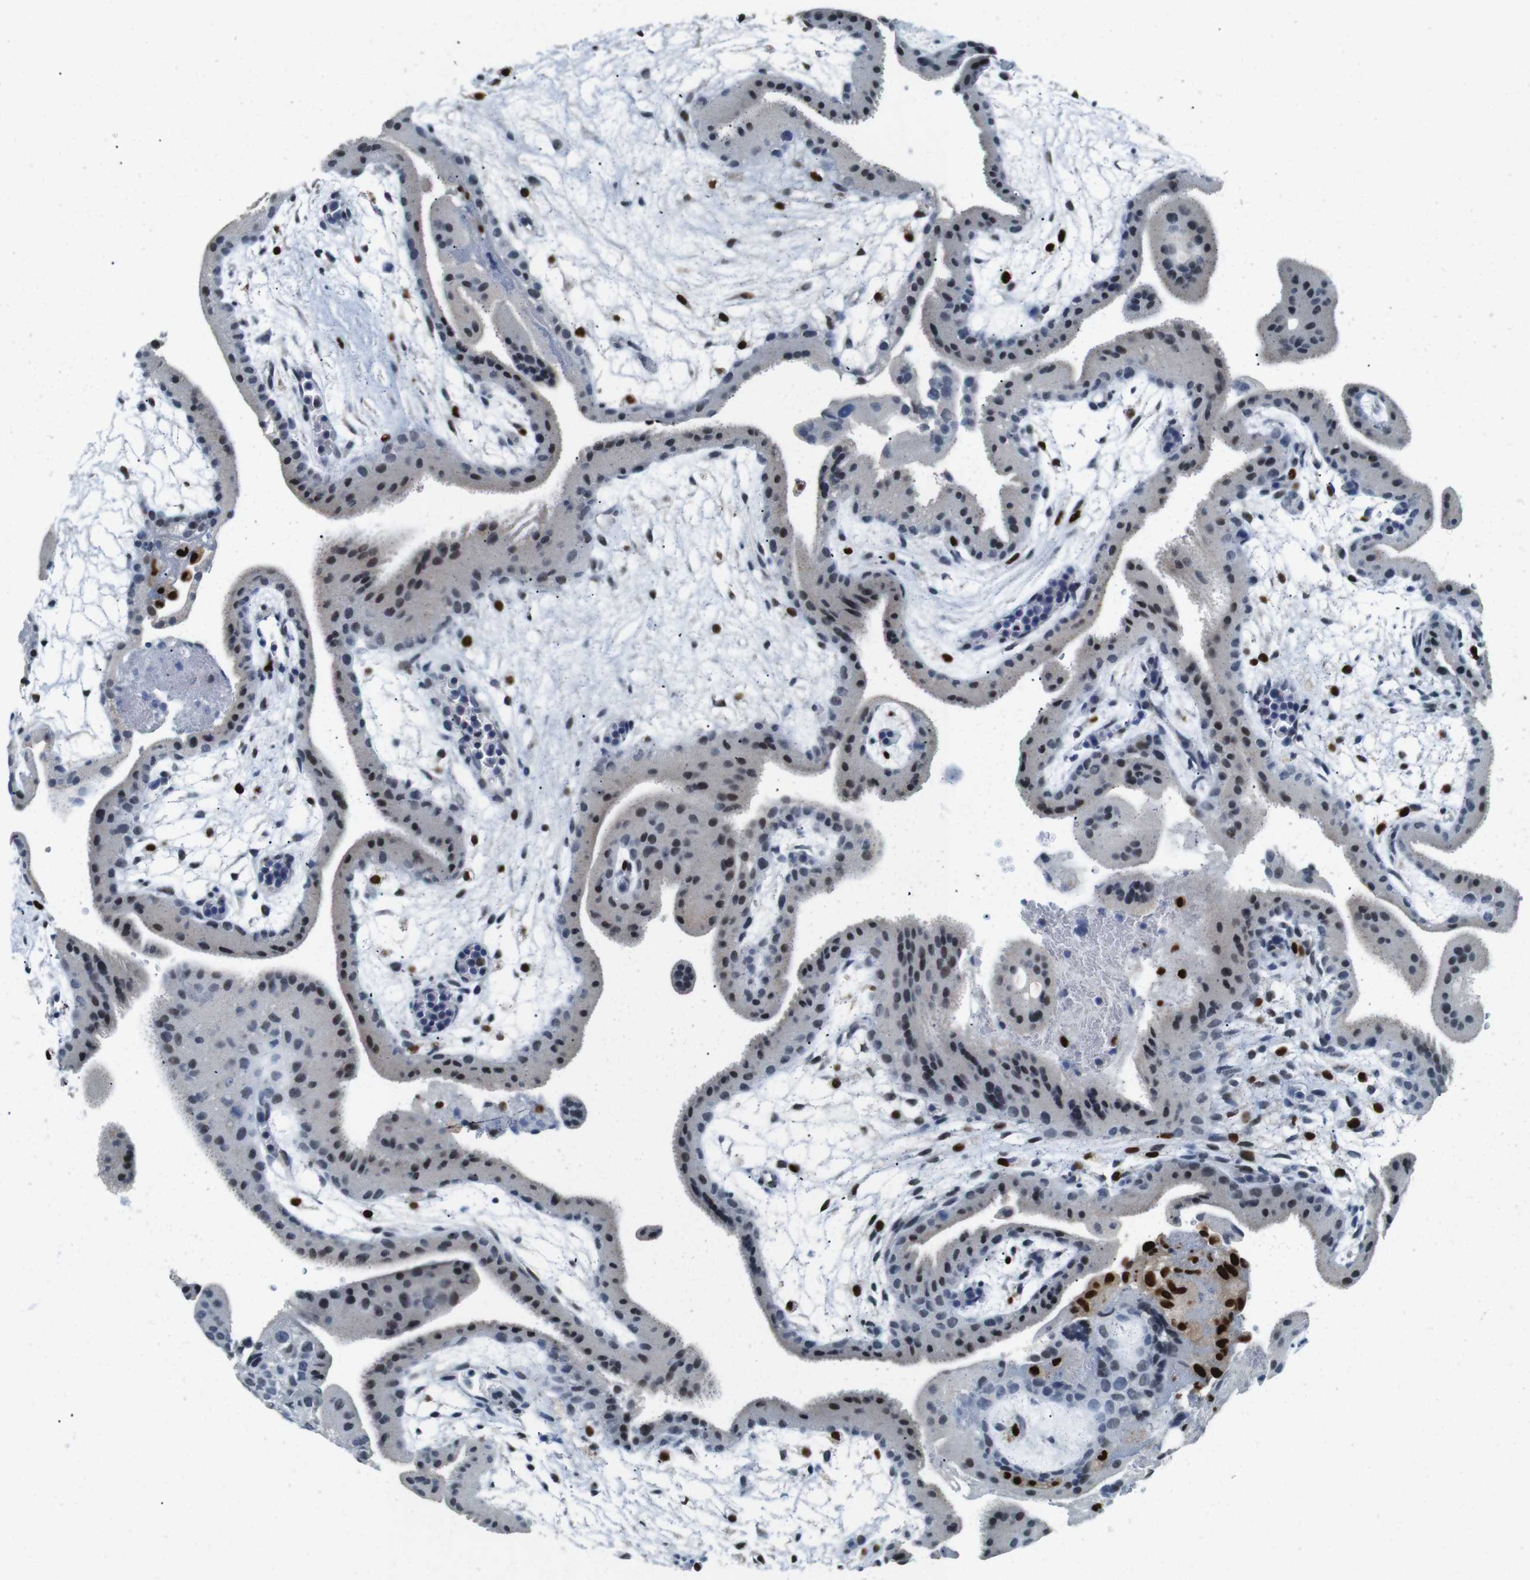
{"staining": {"intensity": "moderate", "quantity": "<25%", "location": "nuclear"}, "tissue": "placenta", "cell_type": "Trophoblastic cells", "image_type": "normal", "snomed": [{"axis": "morphology", "description": "Normal tissue, NOS"}, {"axis": "topography", "description": "Placenta"}], "caption": "IHC of normal placenta exhibits low levels of moderate nuclear staining in approximately <25% of trophoblastic cells. Using DAB (brown) and hematoxylin (blue) stains, captured at high magnification using brightfield microscopy.", "gene": "IRF8", "patient": {"sex": "female", "age": 19}}